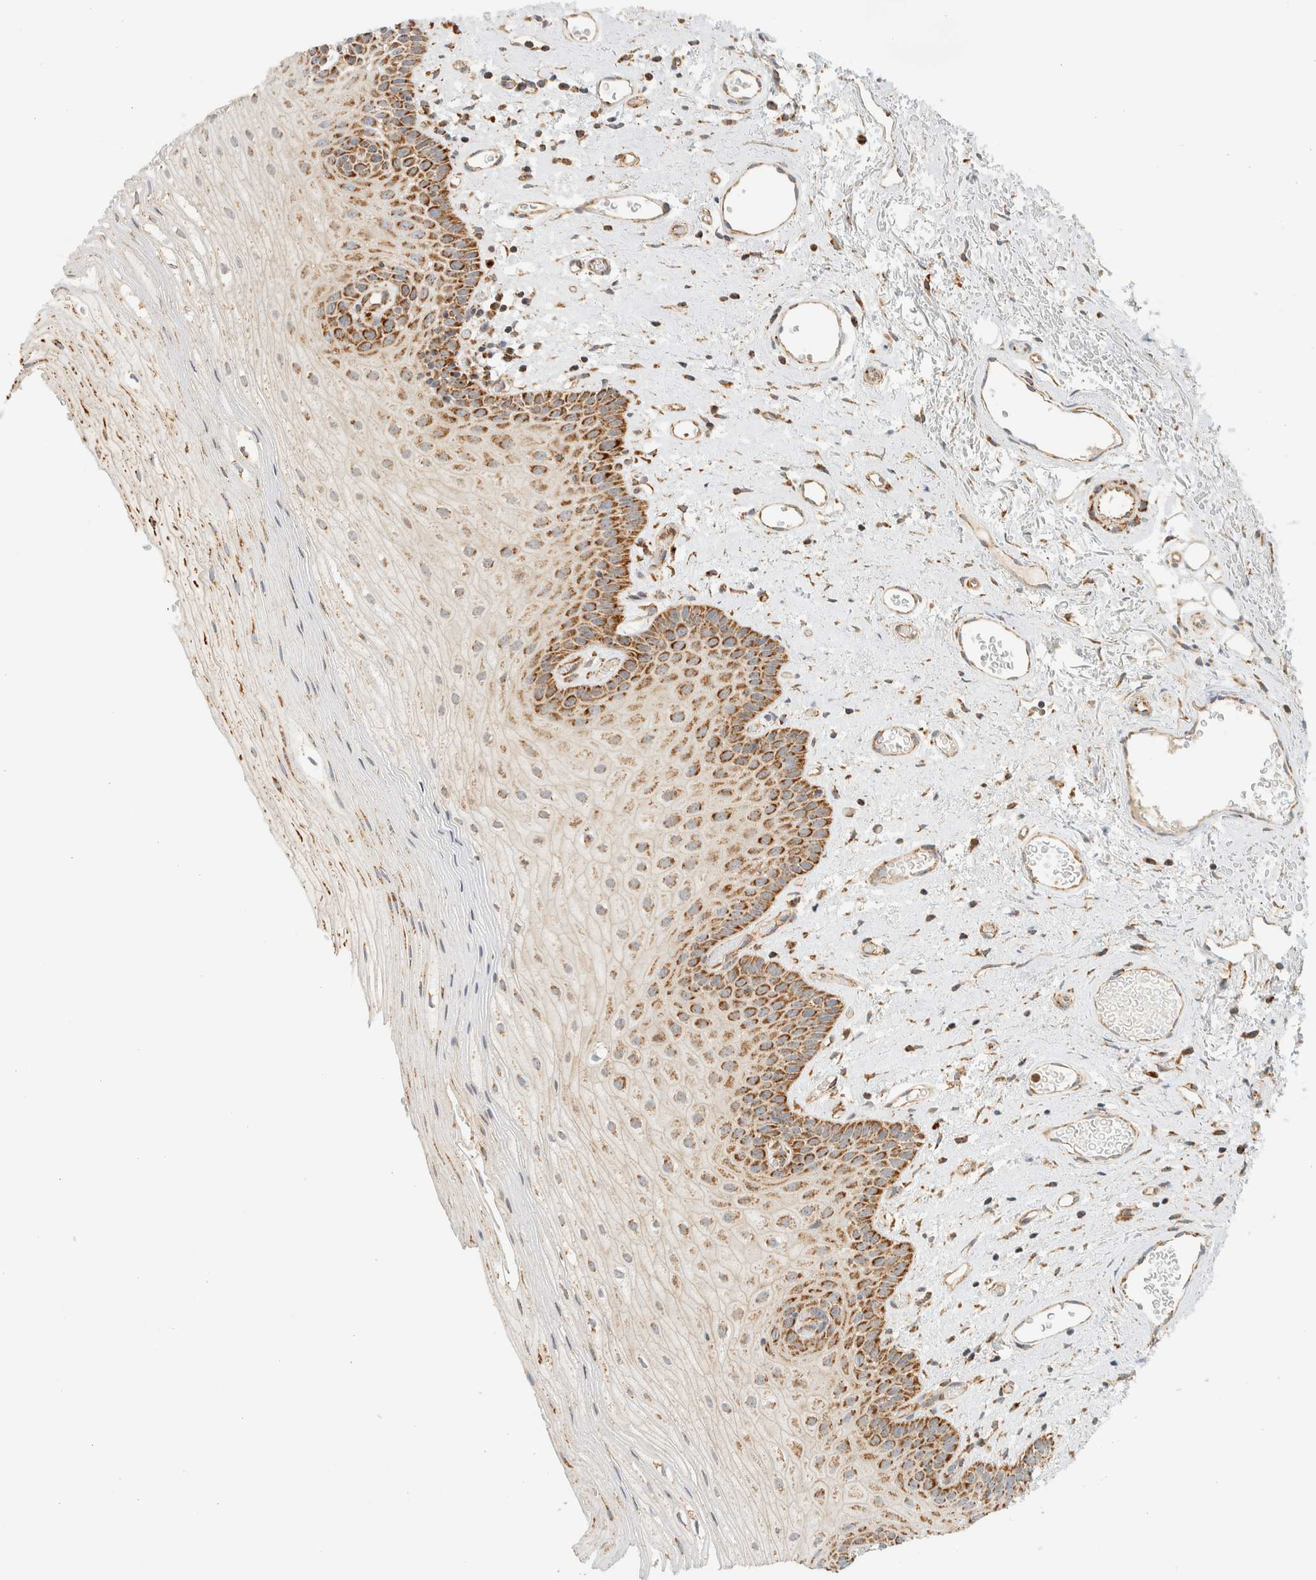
{"staining": {"intensity": "moderate", "quantity": ">75%", "location": "cytoplasmic/membranous"}, "tissue": "oral mucosa", "cell_type": "Squamous epithelial cells", "image_type": "normal", "snomed": [{"axis": "morphology", "description": "Normal tissue, NOS"}, {"axis": "topography", "description": "Oral tissue"}], "caption": "Human oral mucosa stained with a brown dye exhibits moderate cytoplasmic/membranous positive staining in about >75% of squamous epithelial cells.", "gene": "KIFAP3", "patient": {"sex": "male", "age": 52}}